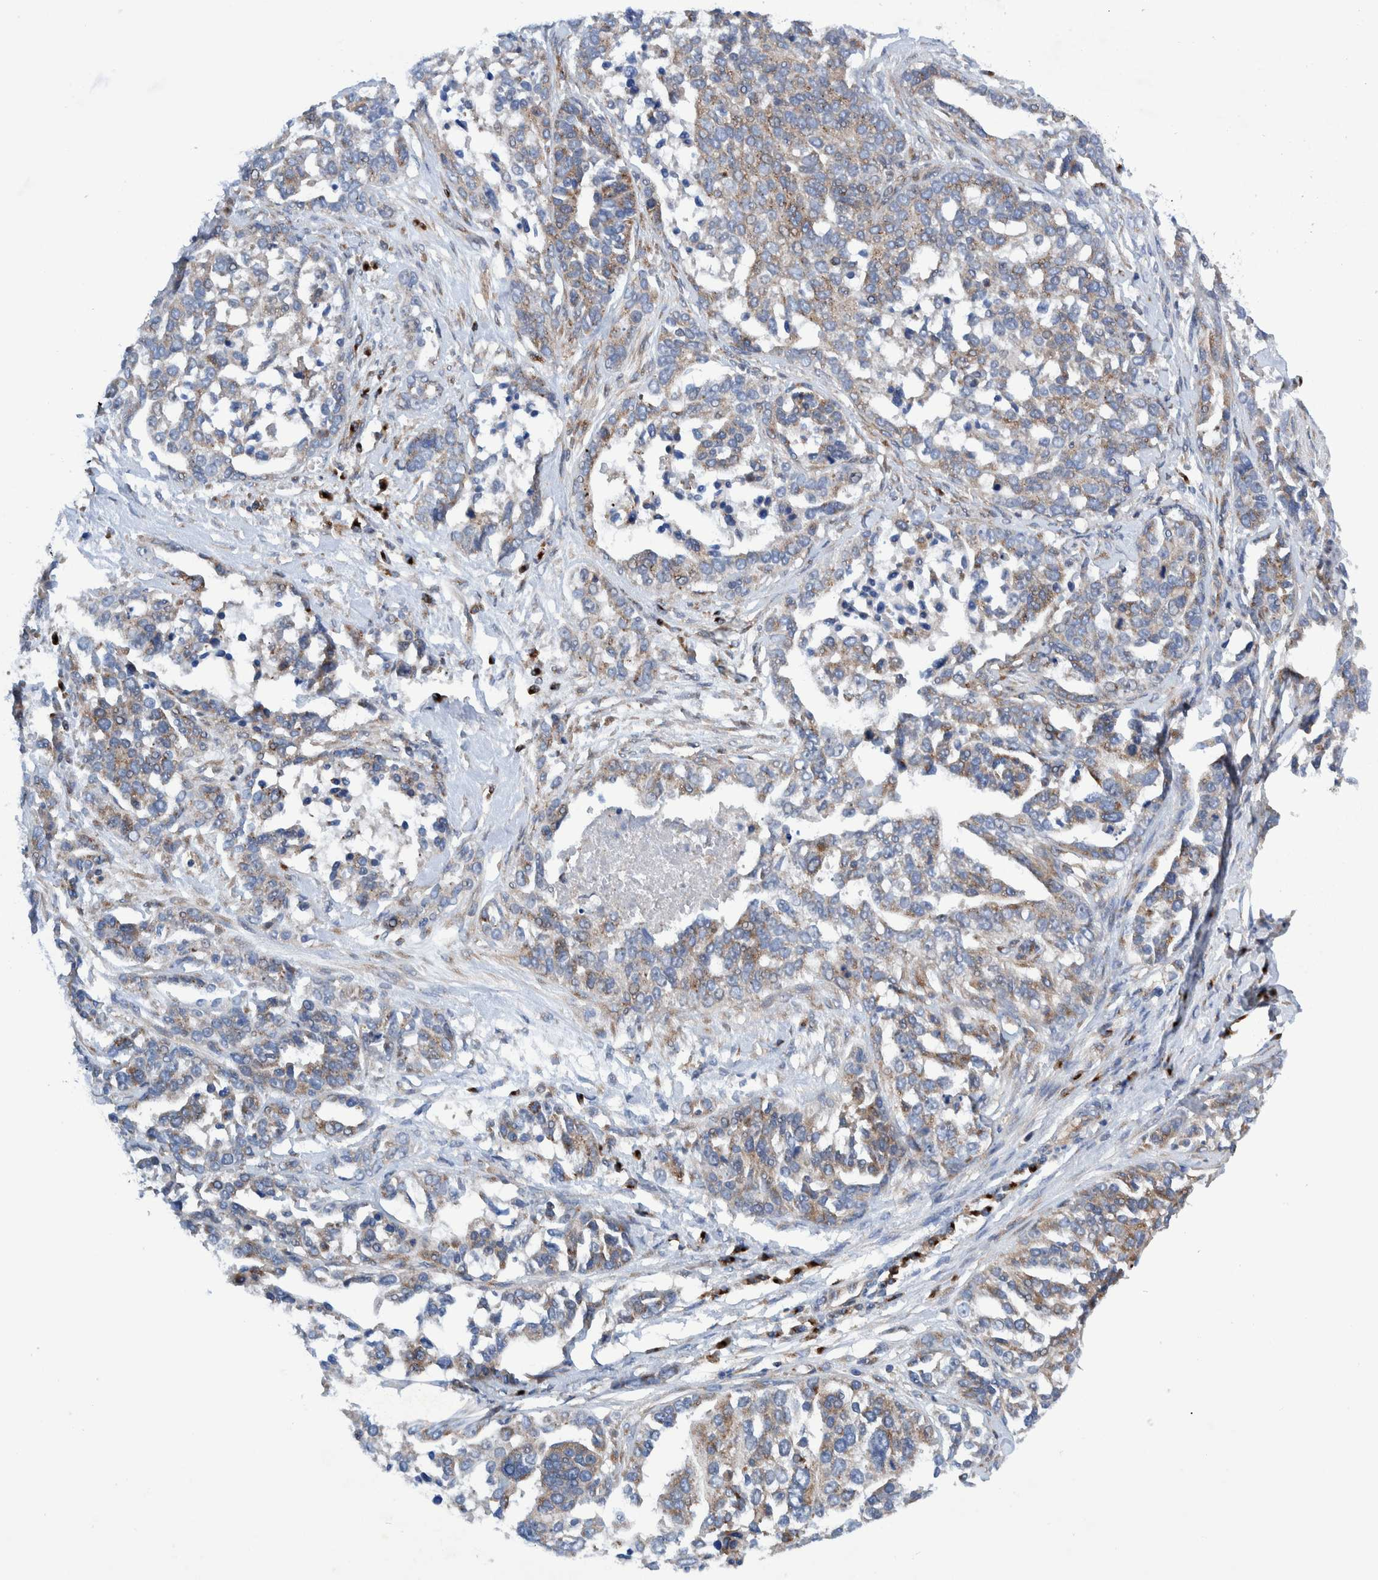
{"staining": {"intensity": "weak", "quantity": "25%-75%", "location": "cytoplasmic/membranous"}, "tissue": "ovarian cancer", "cell_type": "Tumor cells", "image_type": "cancer", "snomed": [{"axis": "morphology", "description": "Cystadenocarcinoma, serous, NOS"}, {"axis": "topography", "description": "Ovary"}], "caption": "IHC (DAB) staining of serous cystadenocarcinoma (ovarian) displays weak cytoplasmic/membranous protein positivity in approximately 25%-75% of tumor cells. (brown staining indicates protein expression, while blue staining denotes nuclei).", "gene": "TRIM58", "patient": {"sex": "female", "age": 44}}